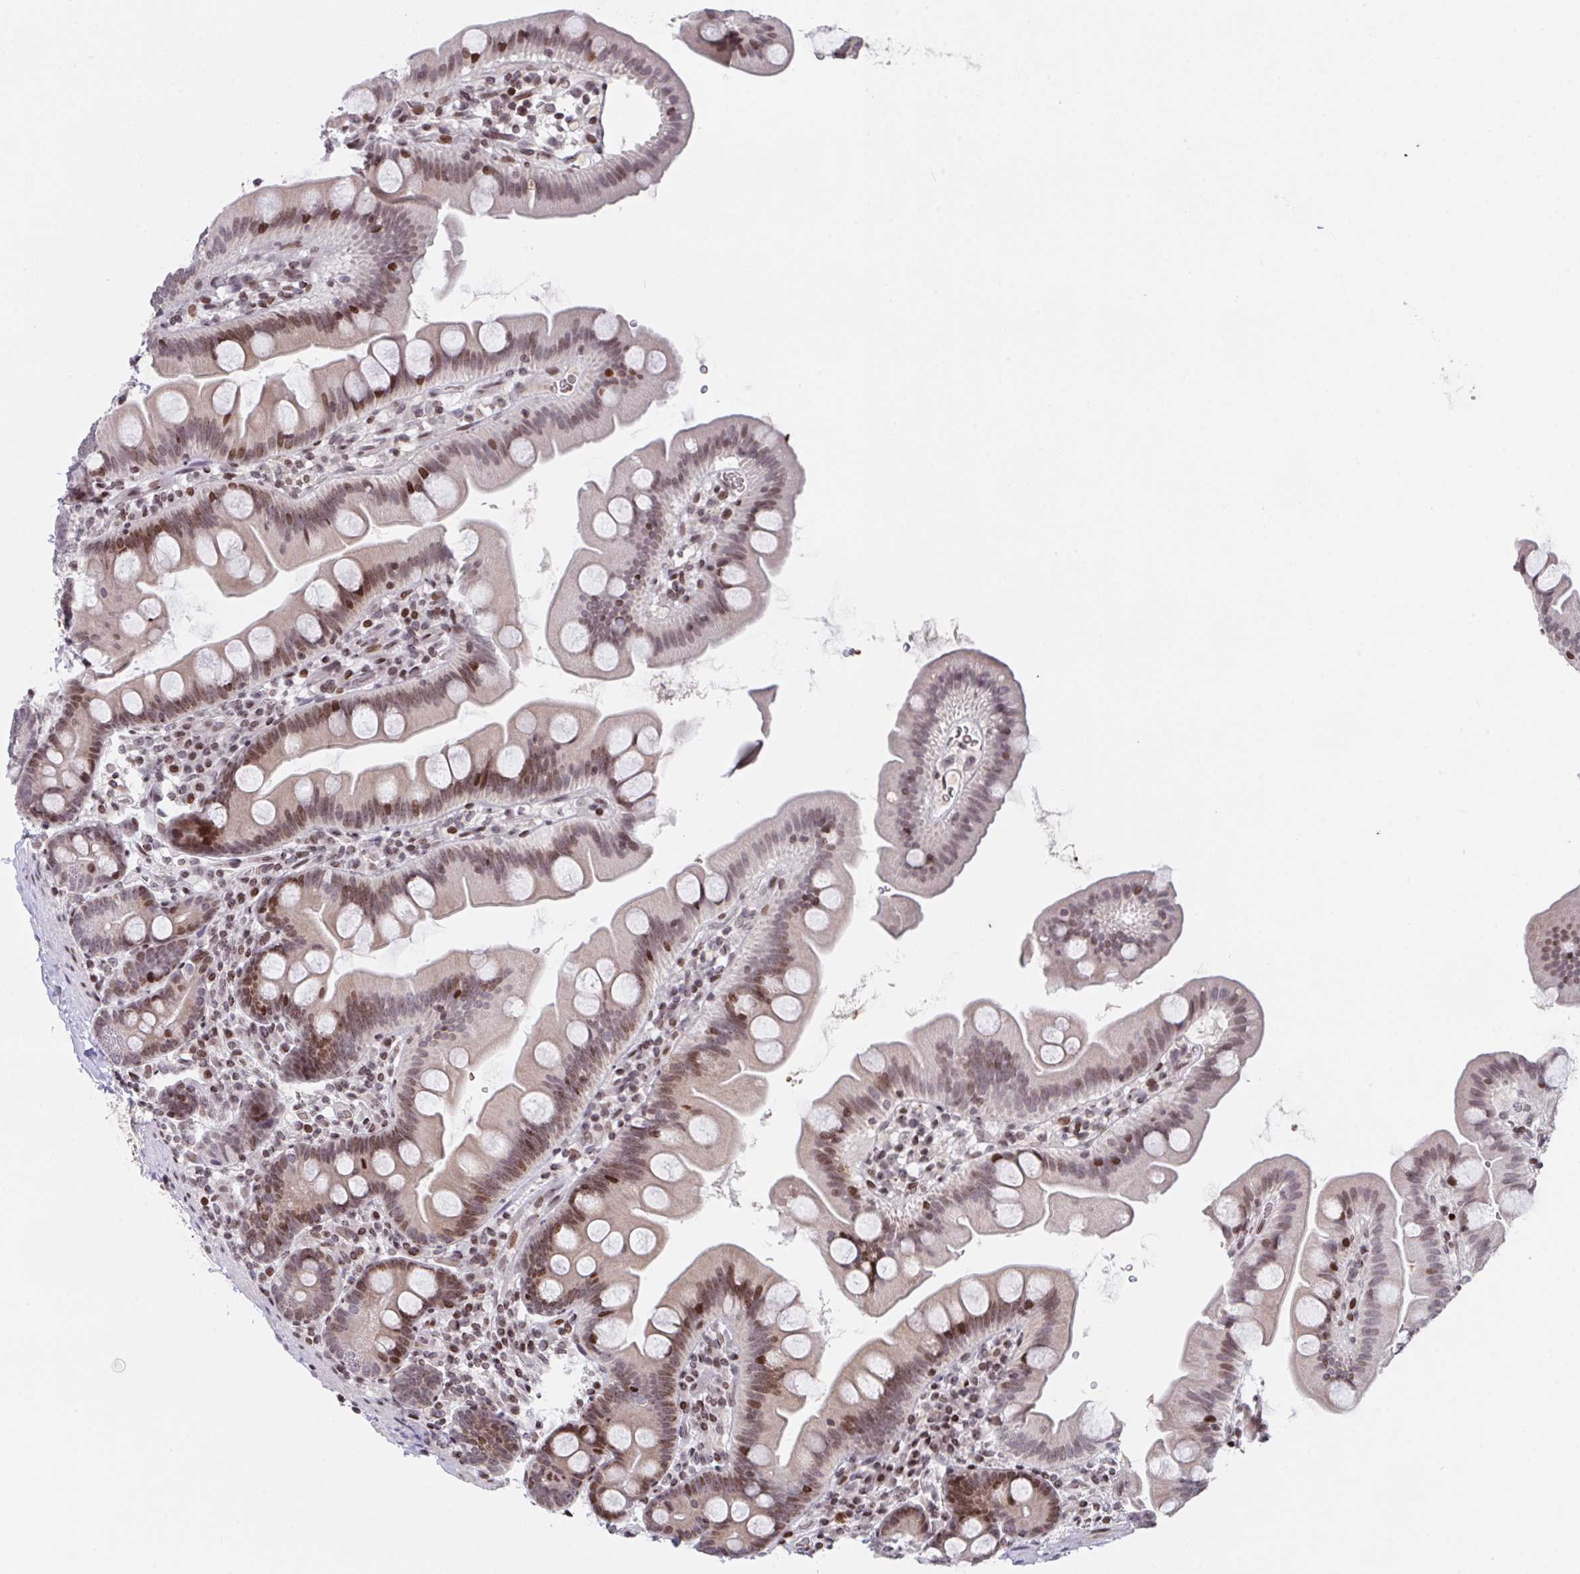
{"staining": {"intensity": "moderate", "quantity": ">75%", "location": "nuclear"}, "tissue": "small intestine", "cell_type": "Glandular cells", "image_type": "normal", "snomed": [{"axis": "morphology", "description": "Normal tissue, NOS"}, {"axis": "topography", "description": "Small intestine"}], "caption": "Protein expression analysis of normal small intestine exhibits moderate nuclear staining in about >75% of glandular cells.", "gene": "PCDHB8", "patient": {"sex": "female", "age": 68}}